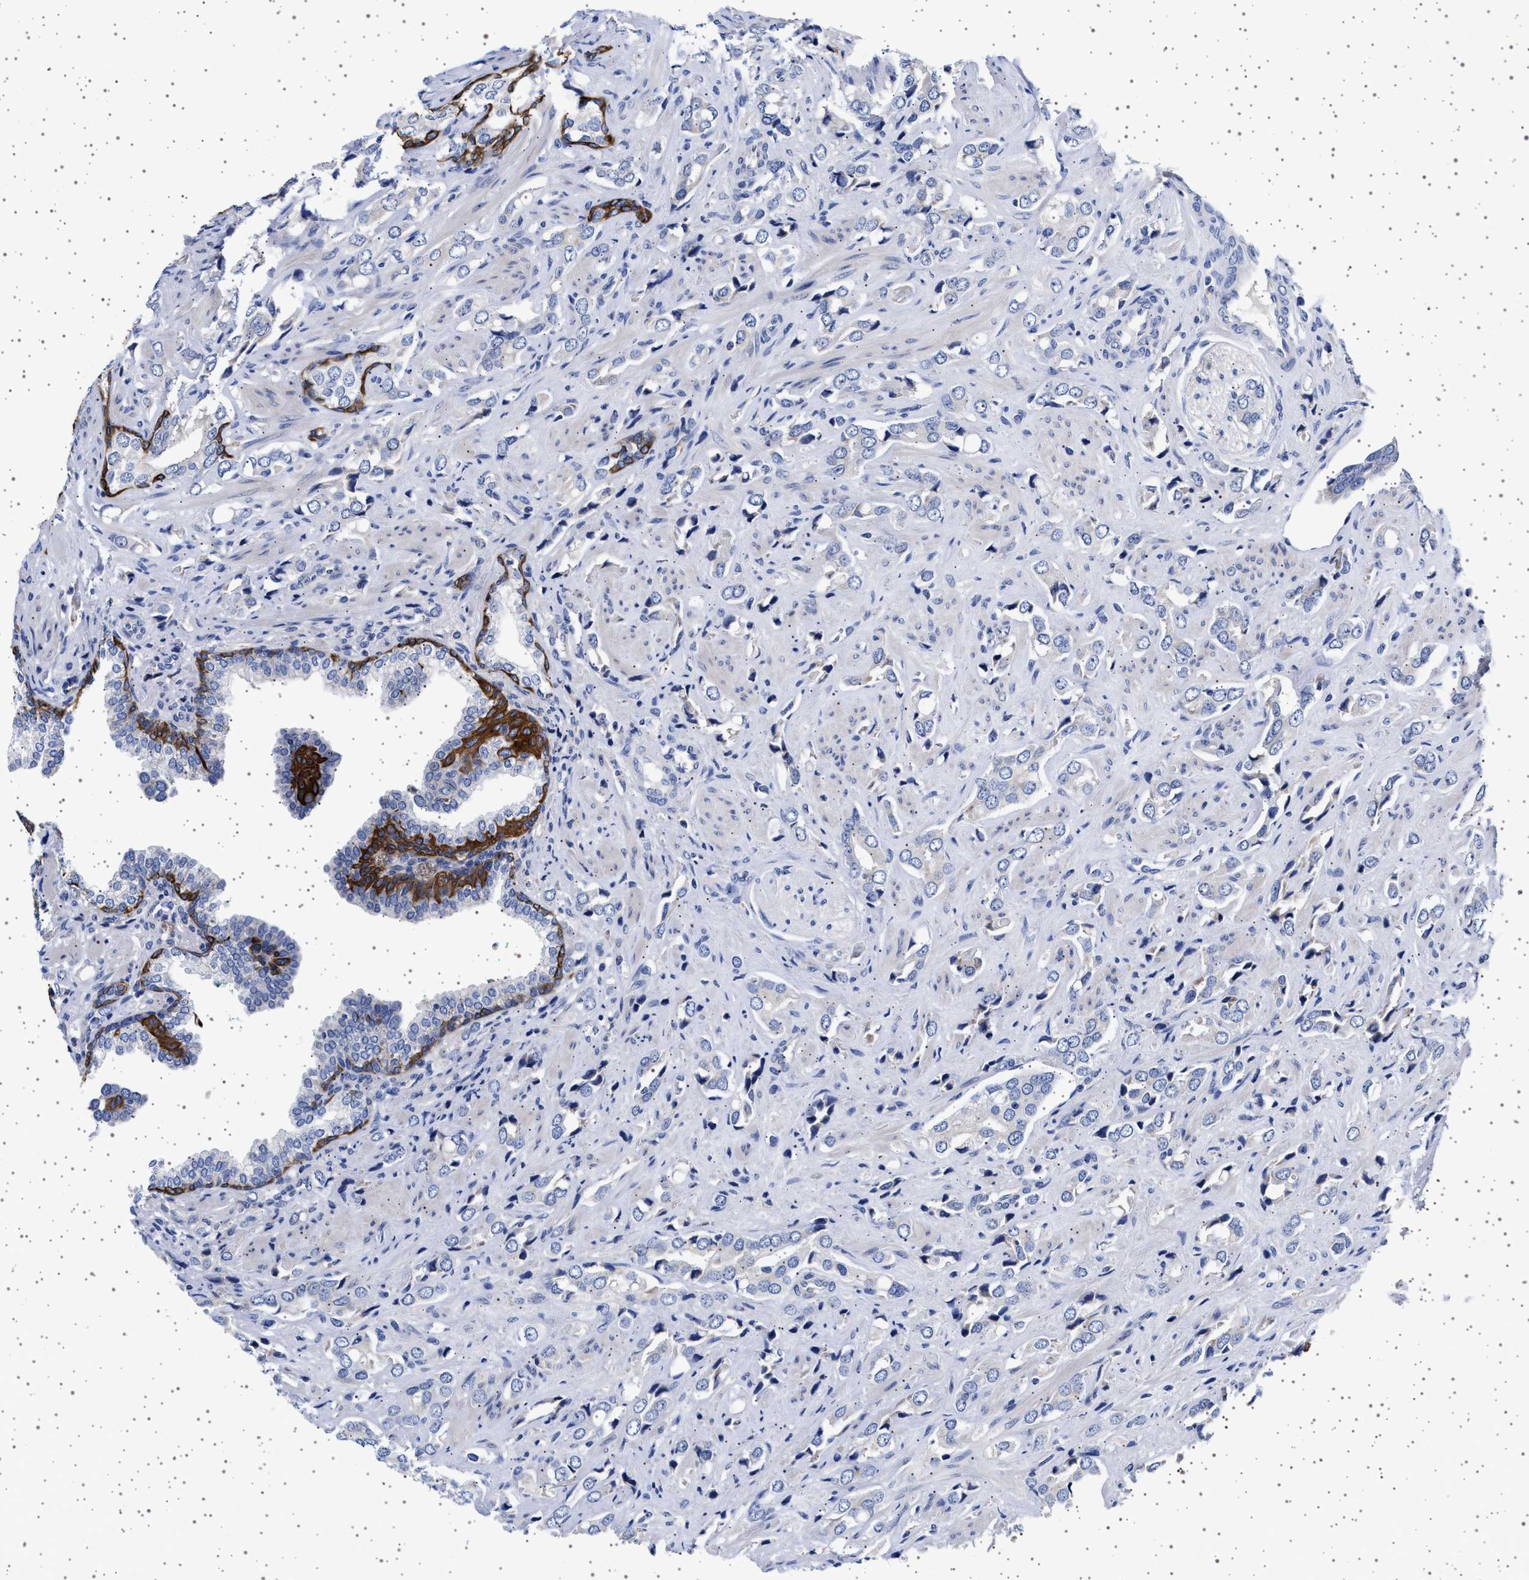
{"staining": {"intensity": "negative", "quantity": "none", "location": "none"}, "tissue": "prostate cancer", "cell_type": "Tumor cells", "image_type": "cancer", "snomed": [{"axis": "morphology", "description": "Adenocarcinoma, High grade"}, {"axis": "topography", "description": "Prostate"}], "caption": "IHC of human adenocarcinoma (high-grade) (prostate) exhibits no positivity in tumor cells.", "gene": "TRMT10B", "patient": {"sex": "male", "age": 52}}